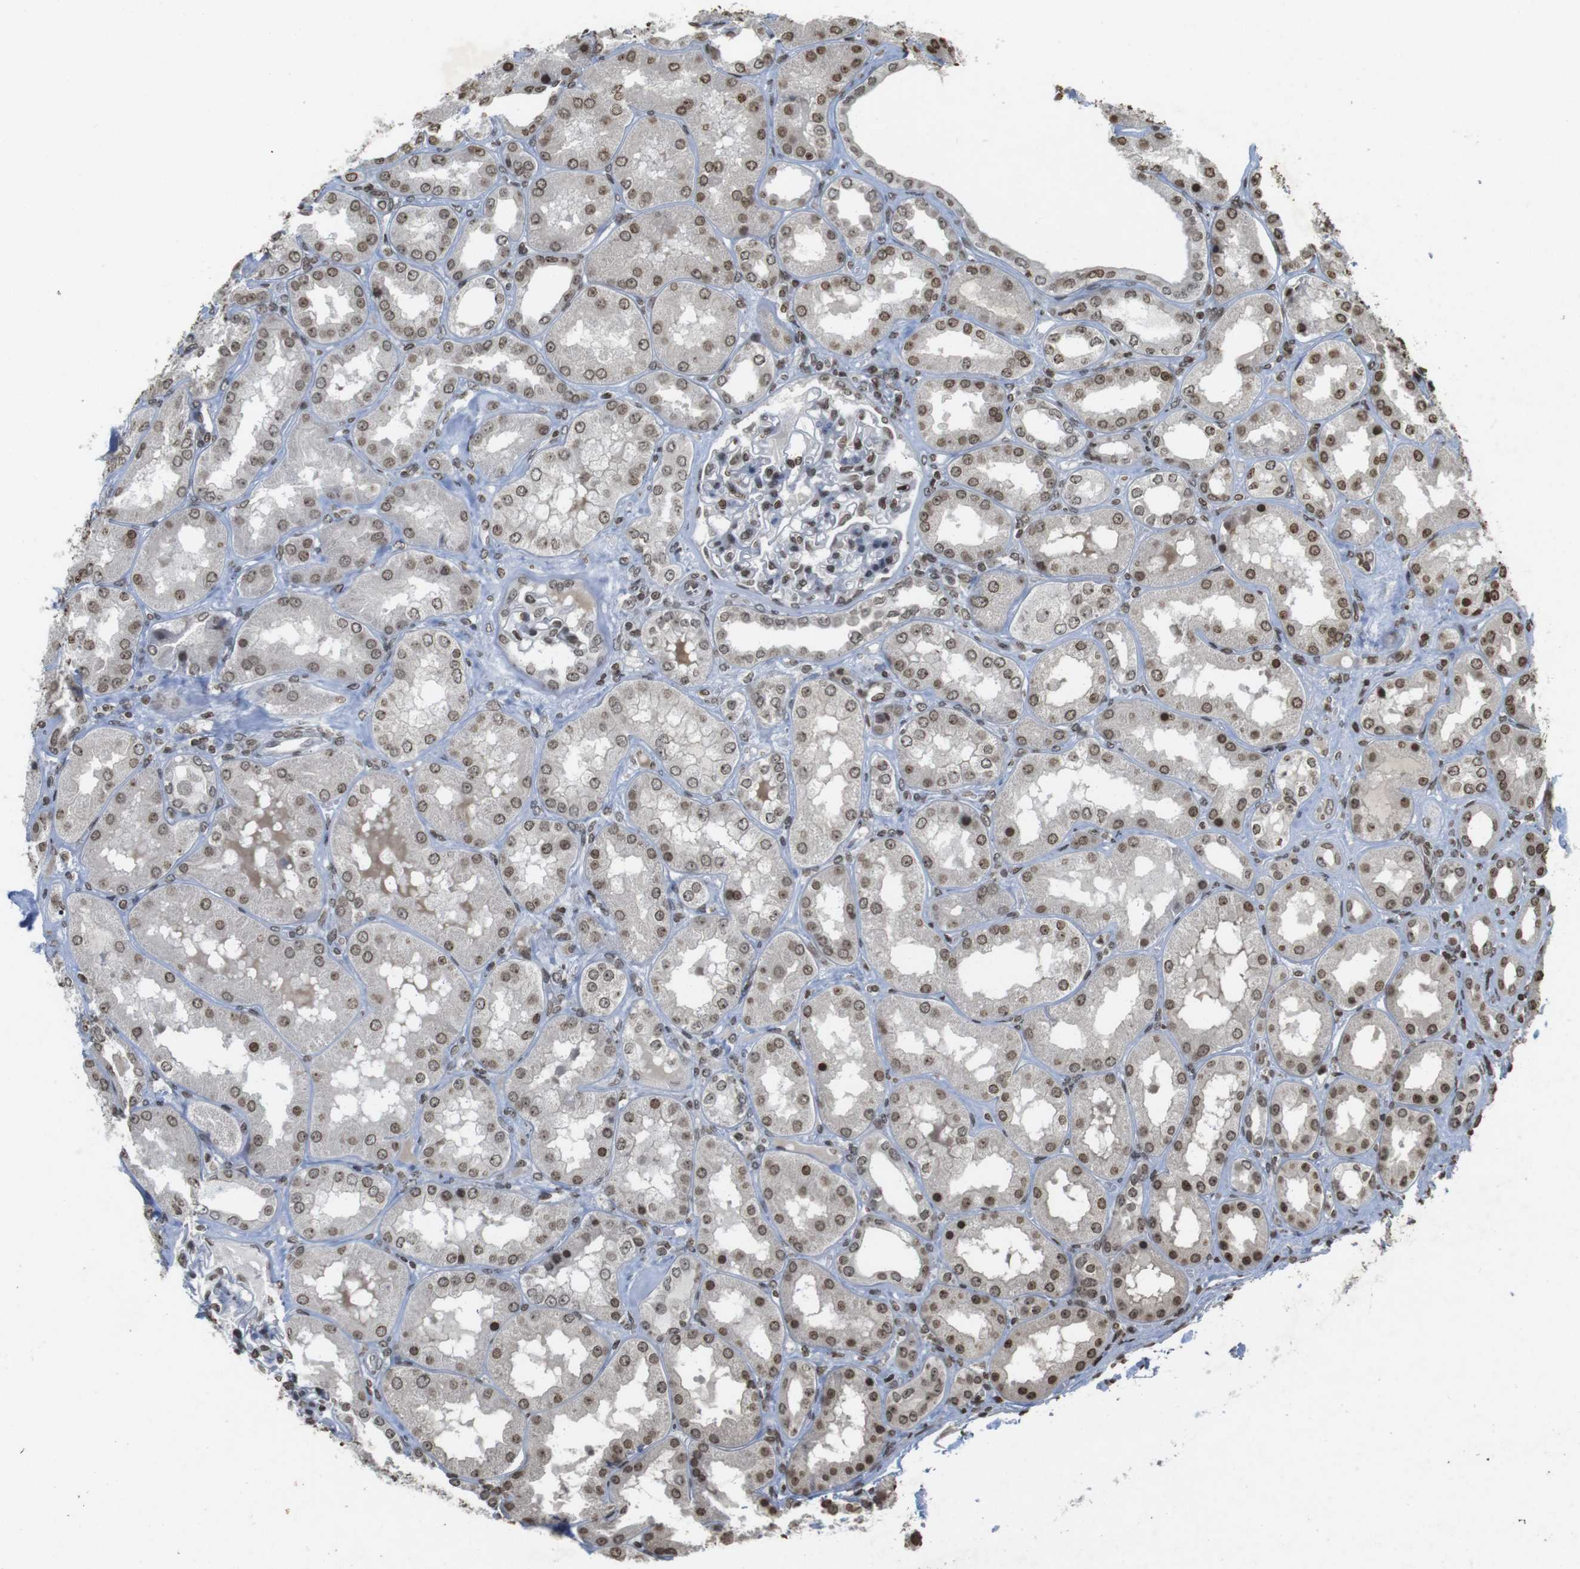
{"staining": {"intensity": "moderate", "quantity": "25%-75%", "location": "nuclear"}, "tissue": "kidney", "cell_type": "Cells in glomeruli", "image_type": "normal", "snomed": [{"axis": "morphology", "description": "Normal tissue, NOS"}, {"axis": "topography", "description": "Kidney"}], "caption": "High-magnification brightfield microscopy of unremarkable kidney stained with DAB (brown) and counterstained with hematoxylin (blue). cells in glomeruli exhibit moderate nuclear positivity is appreciated in approximately25%-75% of cells. (Brightfield microscopy of DAB IHC at high magnification).", "gene": "FOXA3", "patient": {"sex": "female", "age": 56}}